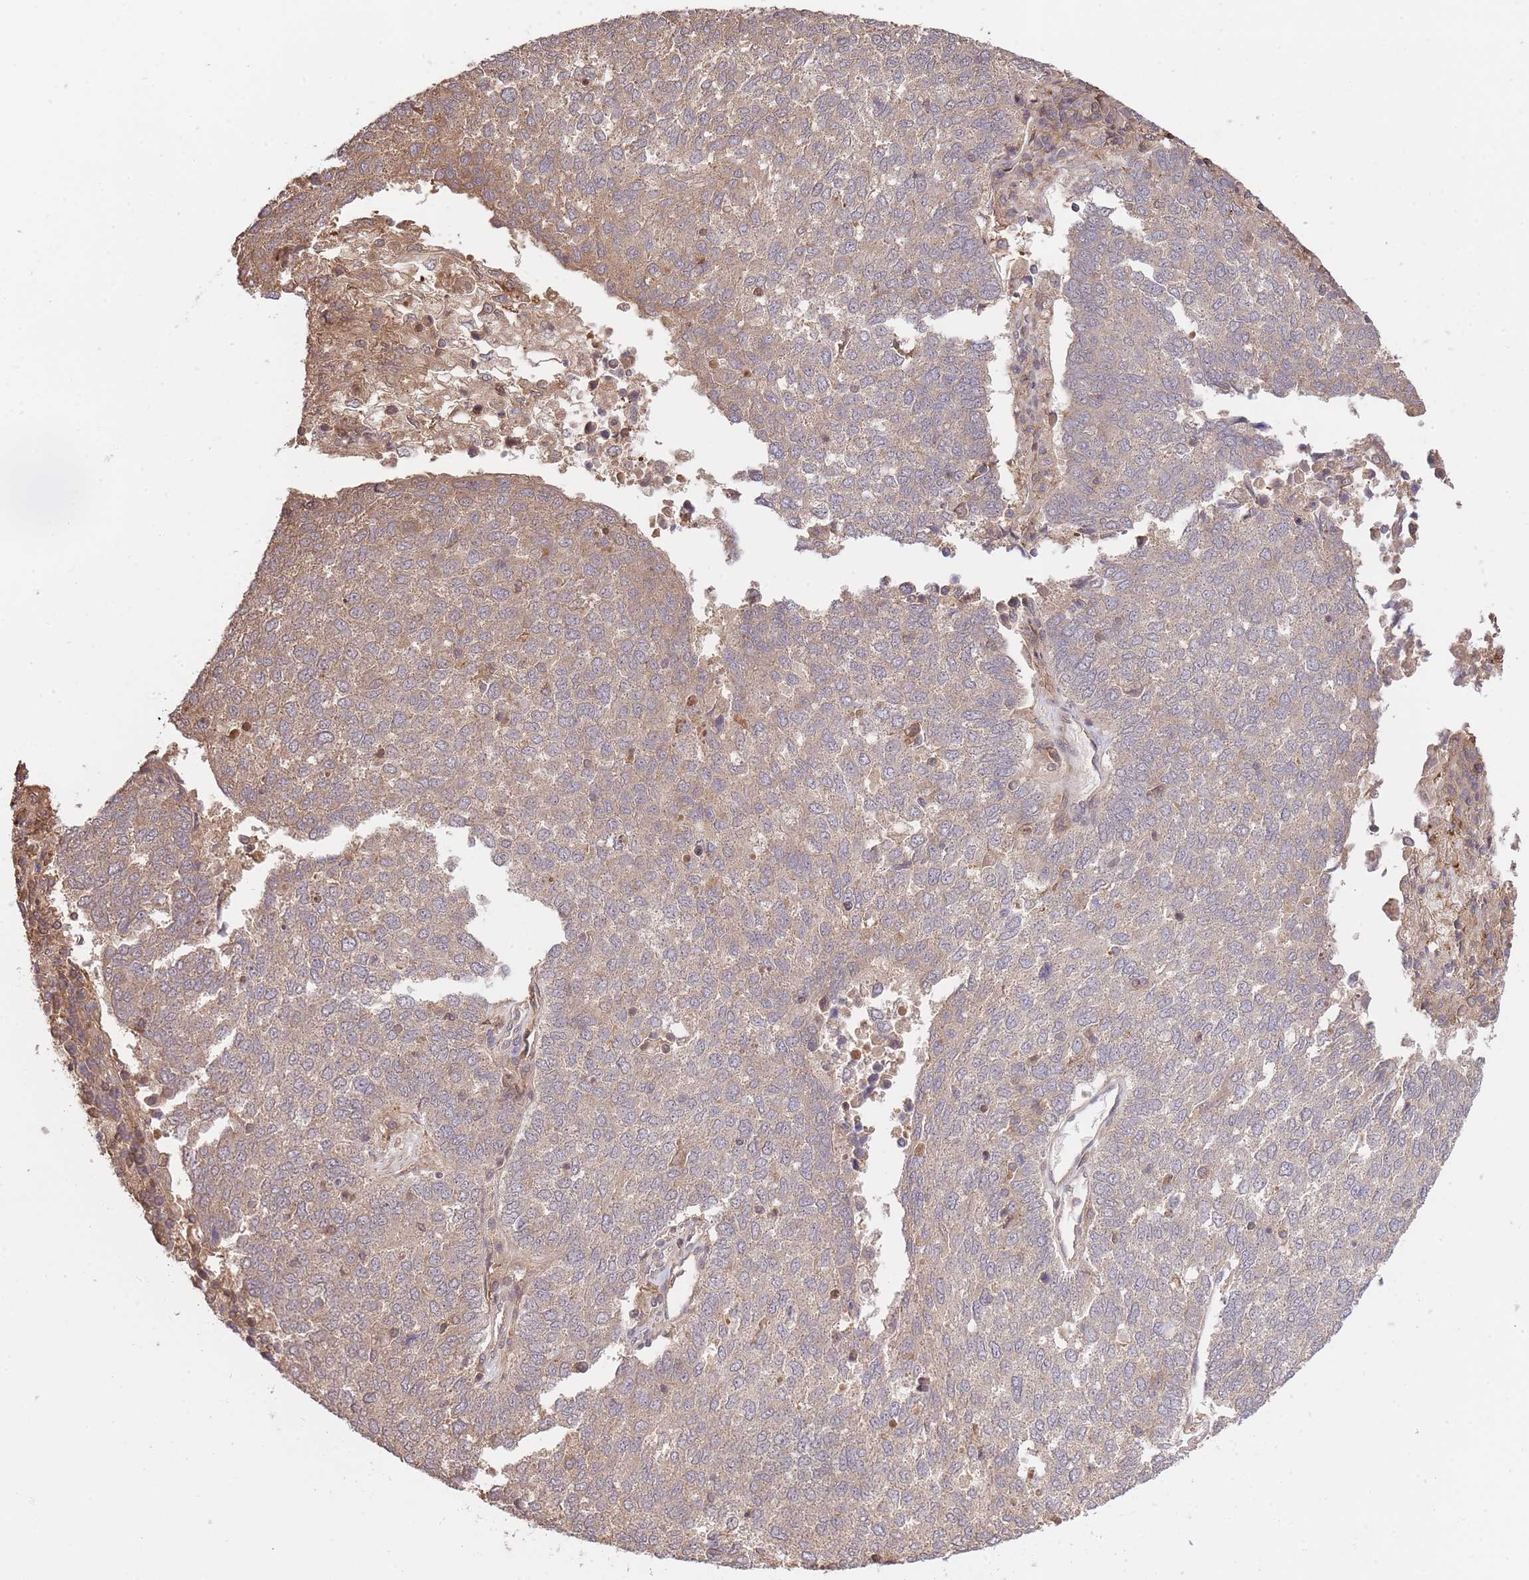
{"staining": {"intensity": "weak", "quantity": "25%-75%", "location": "cytoplasmic/membranous"}, "tissue": "lung cancer", "cell_type": "Tumor cells", "image_type": "cancer", "snomed": [{"axis": "morphology", "description": "Squamous cell carcinoma, NOS"}, {"axis": "topography", "description": "Lung"}], "caption": "Approximately 25%-75% of tumor cells in human lung cancer (squamous cell carcinoma) demonstrate weak cytoplasmic/membranous protein positivity as visualized by brown immunohistochemical staining.", "gene": "ZNF304", "patient": {"sex": "male", "age": 73}}